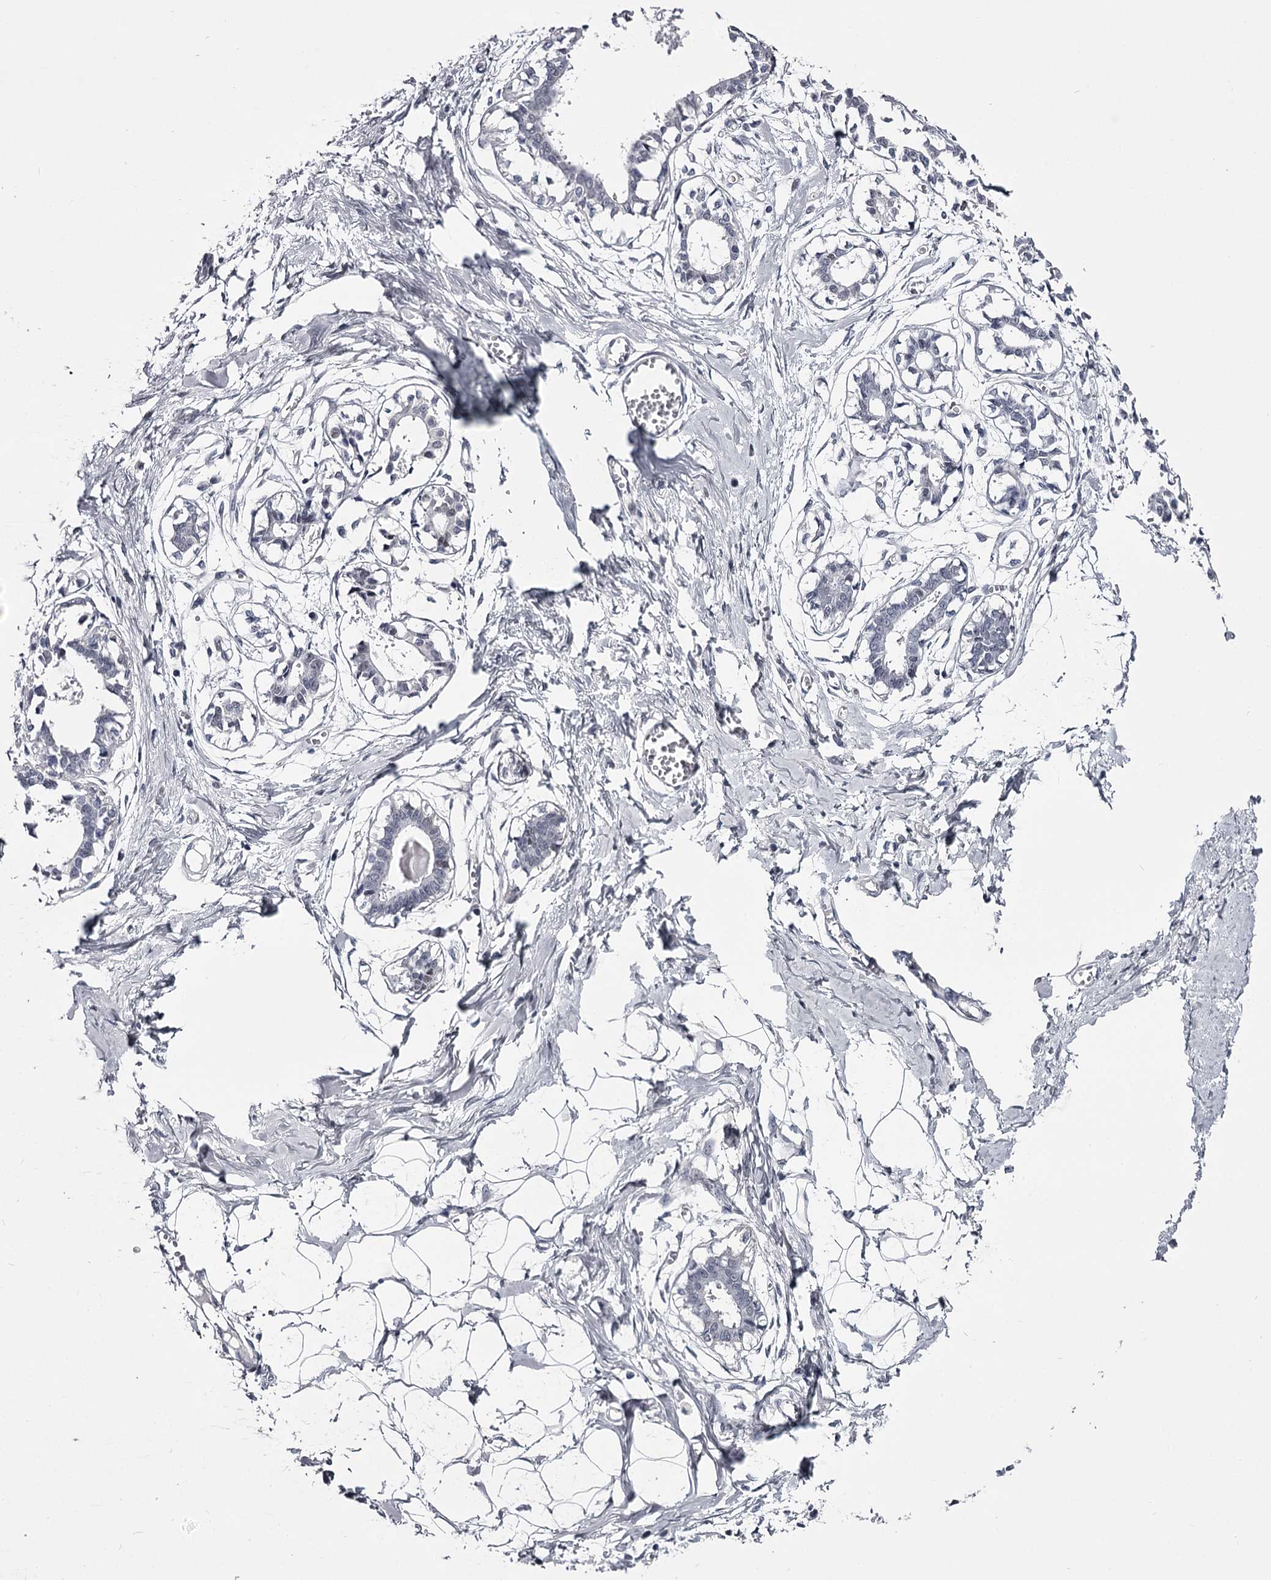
{"staining": {"intensity": "negative", "quantity": "none", "location": "none"}, "tissue": "breast", "cell_type": "Adipocytes", "image_type": "normal", "snomed": [{"axis": "morphology", "description": "Normal tissue, NOS"}, {"axis": "topography", "description": "Breast"}], "caption": "Immunohistochemical staining of benign breast shows no significant positivity in adipocytes. (DAB (3,3'-diaminobenzidine) immunohistochemistry (IHC) visualized using brightfield microscopy, high magnification).", "gene": "OVOL2", "patient": {"sex": "female", "age": 27}}